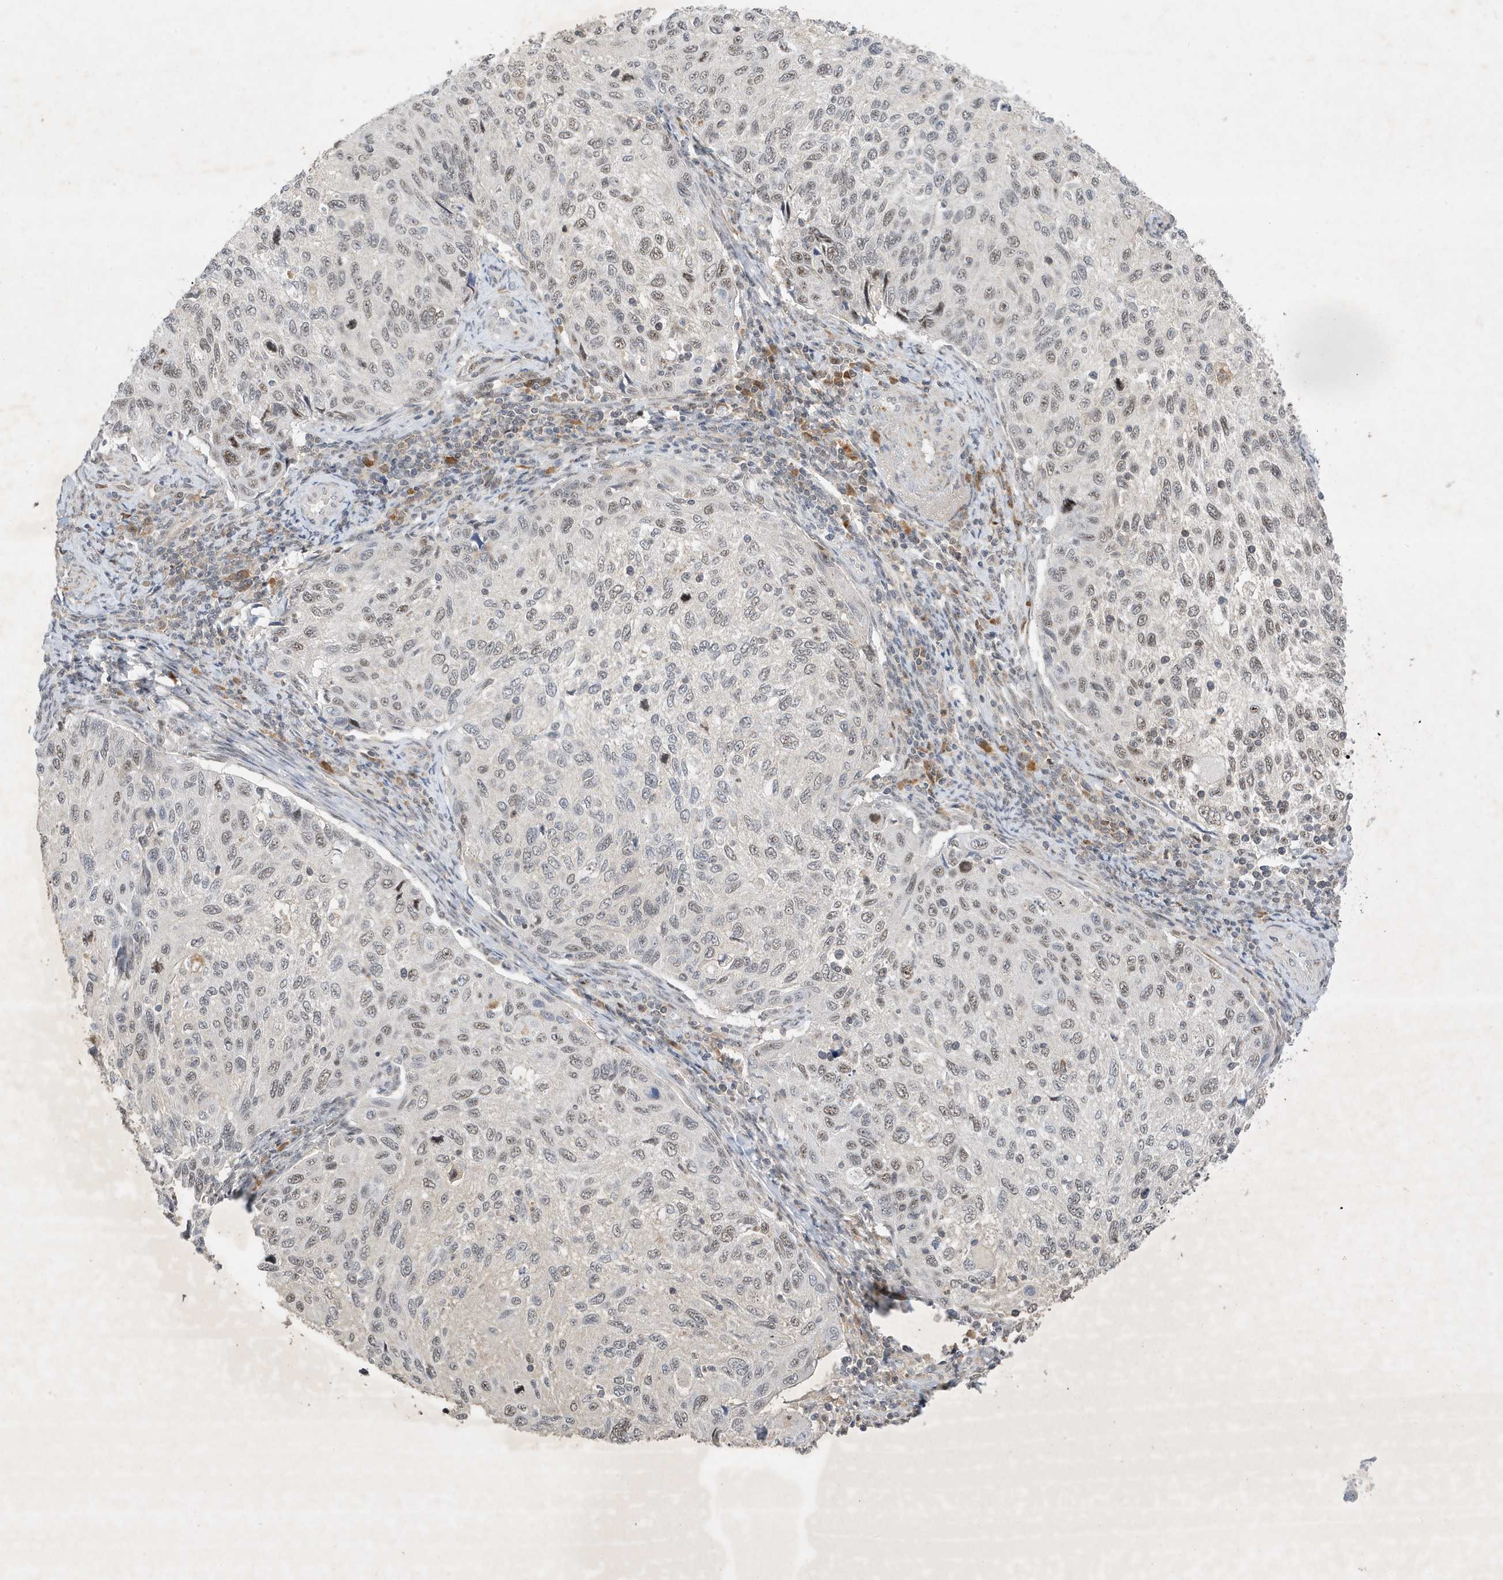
{"staining": {"intensity": "weak", "quantity": "<25%", "location": "nuclear"}, "tissue": "cervical cancer", "cell_type": "Tumor cells", "image_type": "cancer", "snomed": [{"axis": "morphology", "description": "Squamous cell carcinoma, NOS"}, {"axis": "topography", "description": "Cervix"}], "caption": "Immunohistochemistry image of squamous cell carcinoma (cervical) stained for a protein (brown), which reveals no expression in tumor cells.", "gene": "MAST3", "patient": {"sex": "female", "age": 70}}